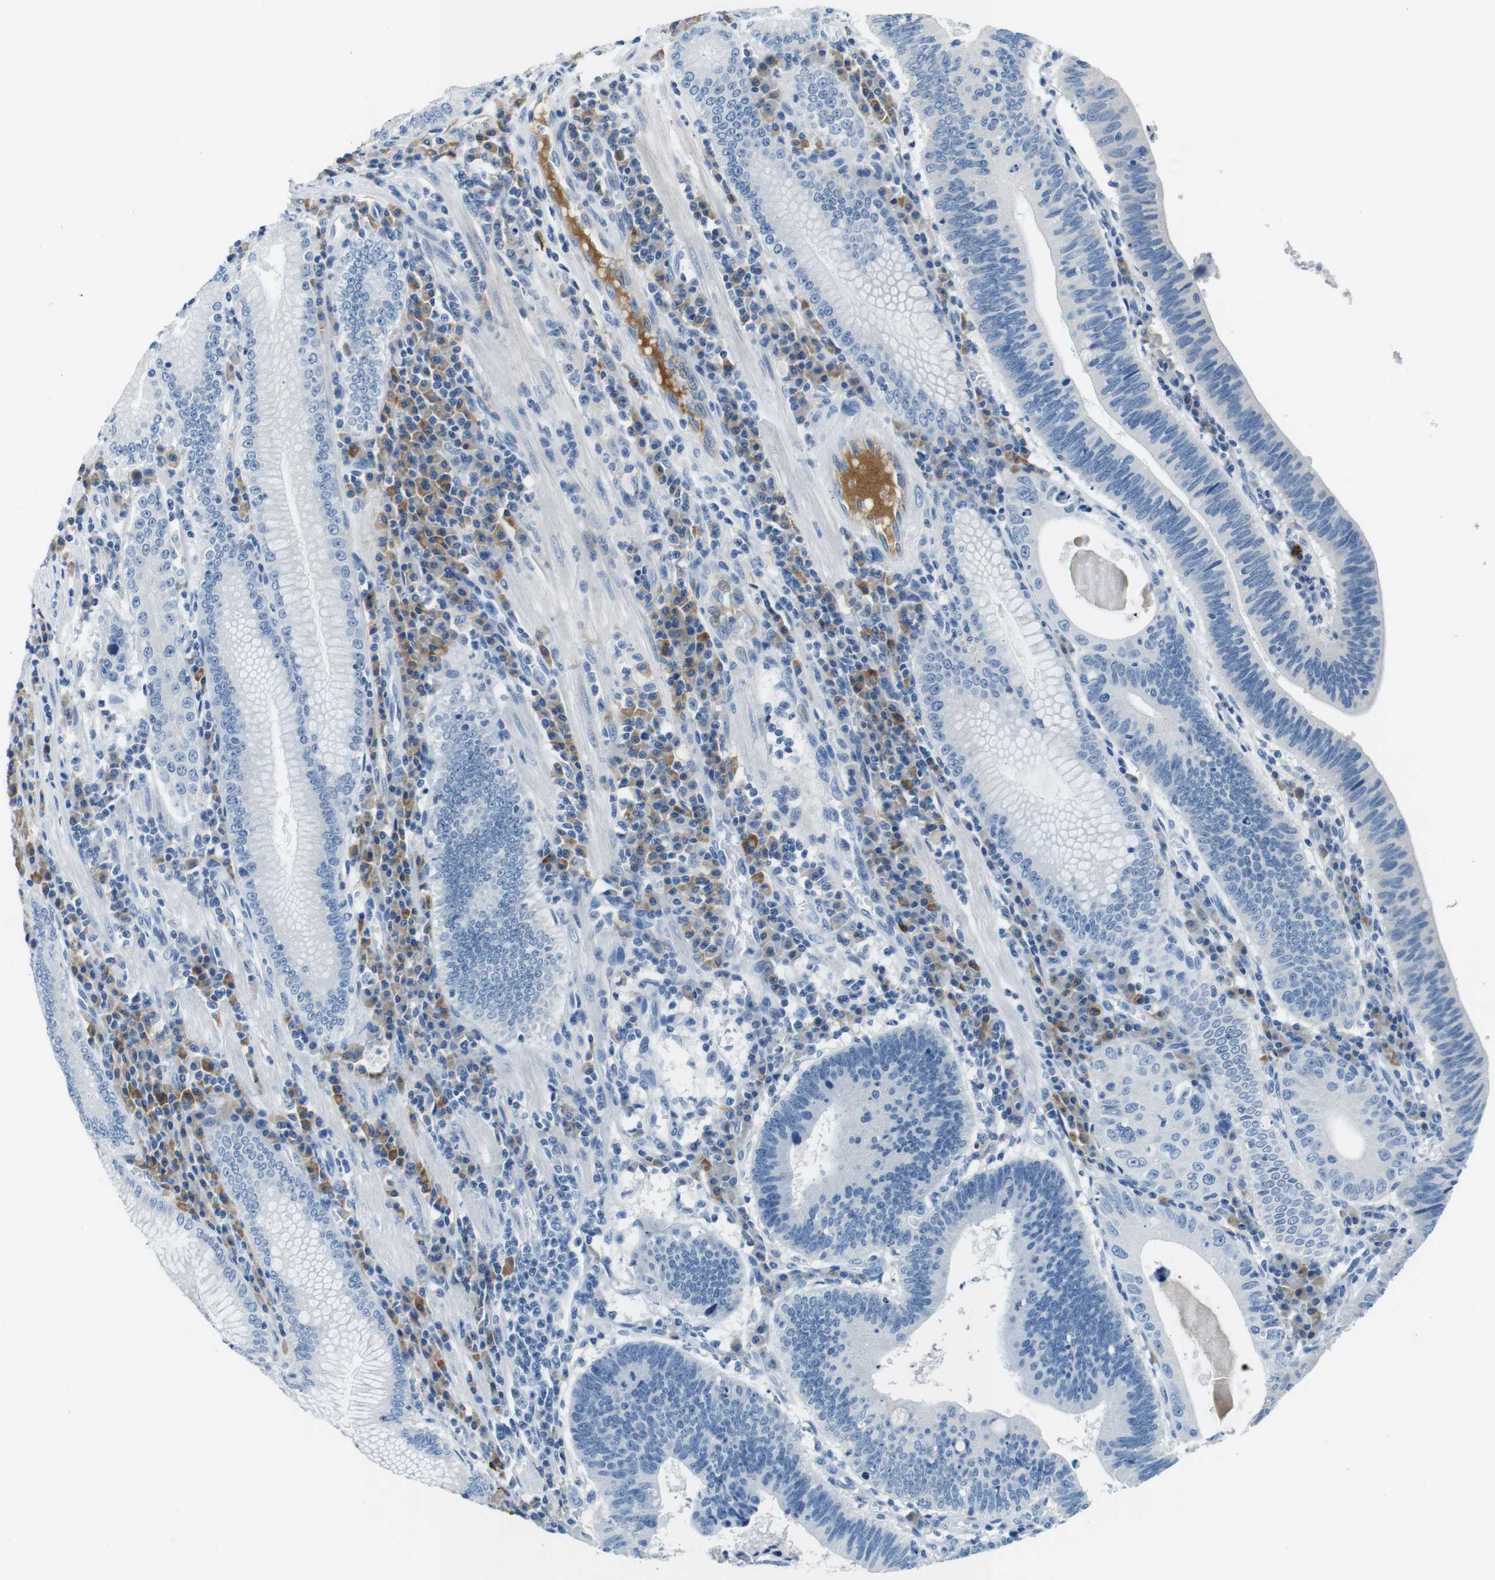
{"staining": {"intensity": "negative", "quantity": "none", "location": "none"}, "tissue": "stomach cancer", "cell_type": "Tumor cells", "image_type": "cancer", "snomed": [{"axis": "morphology", "description": "Adenocarcinoma, NOS"}, {"axis": "topography", "description": "Stomach"}], "caption": "Immunohistochemical staining of human stomach cancer (adenocarcinoma) exhibits no significant positivity in tumor cells.", "gene": "IGHD", "patient": {"sex": "male", "age": 59}}